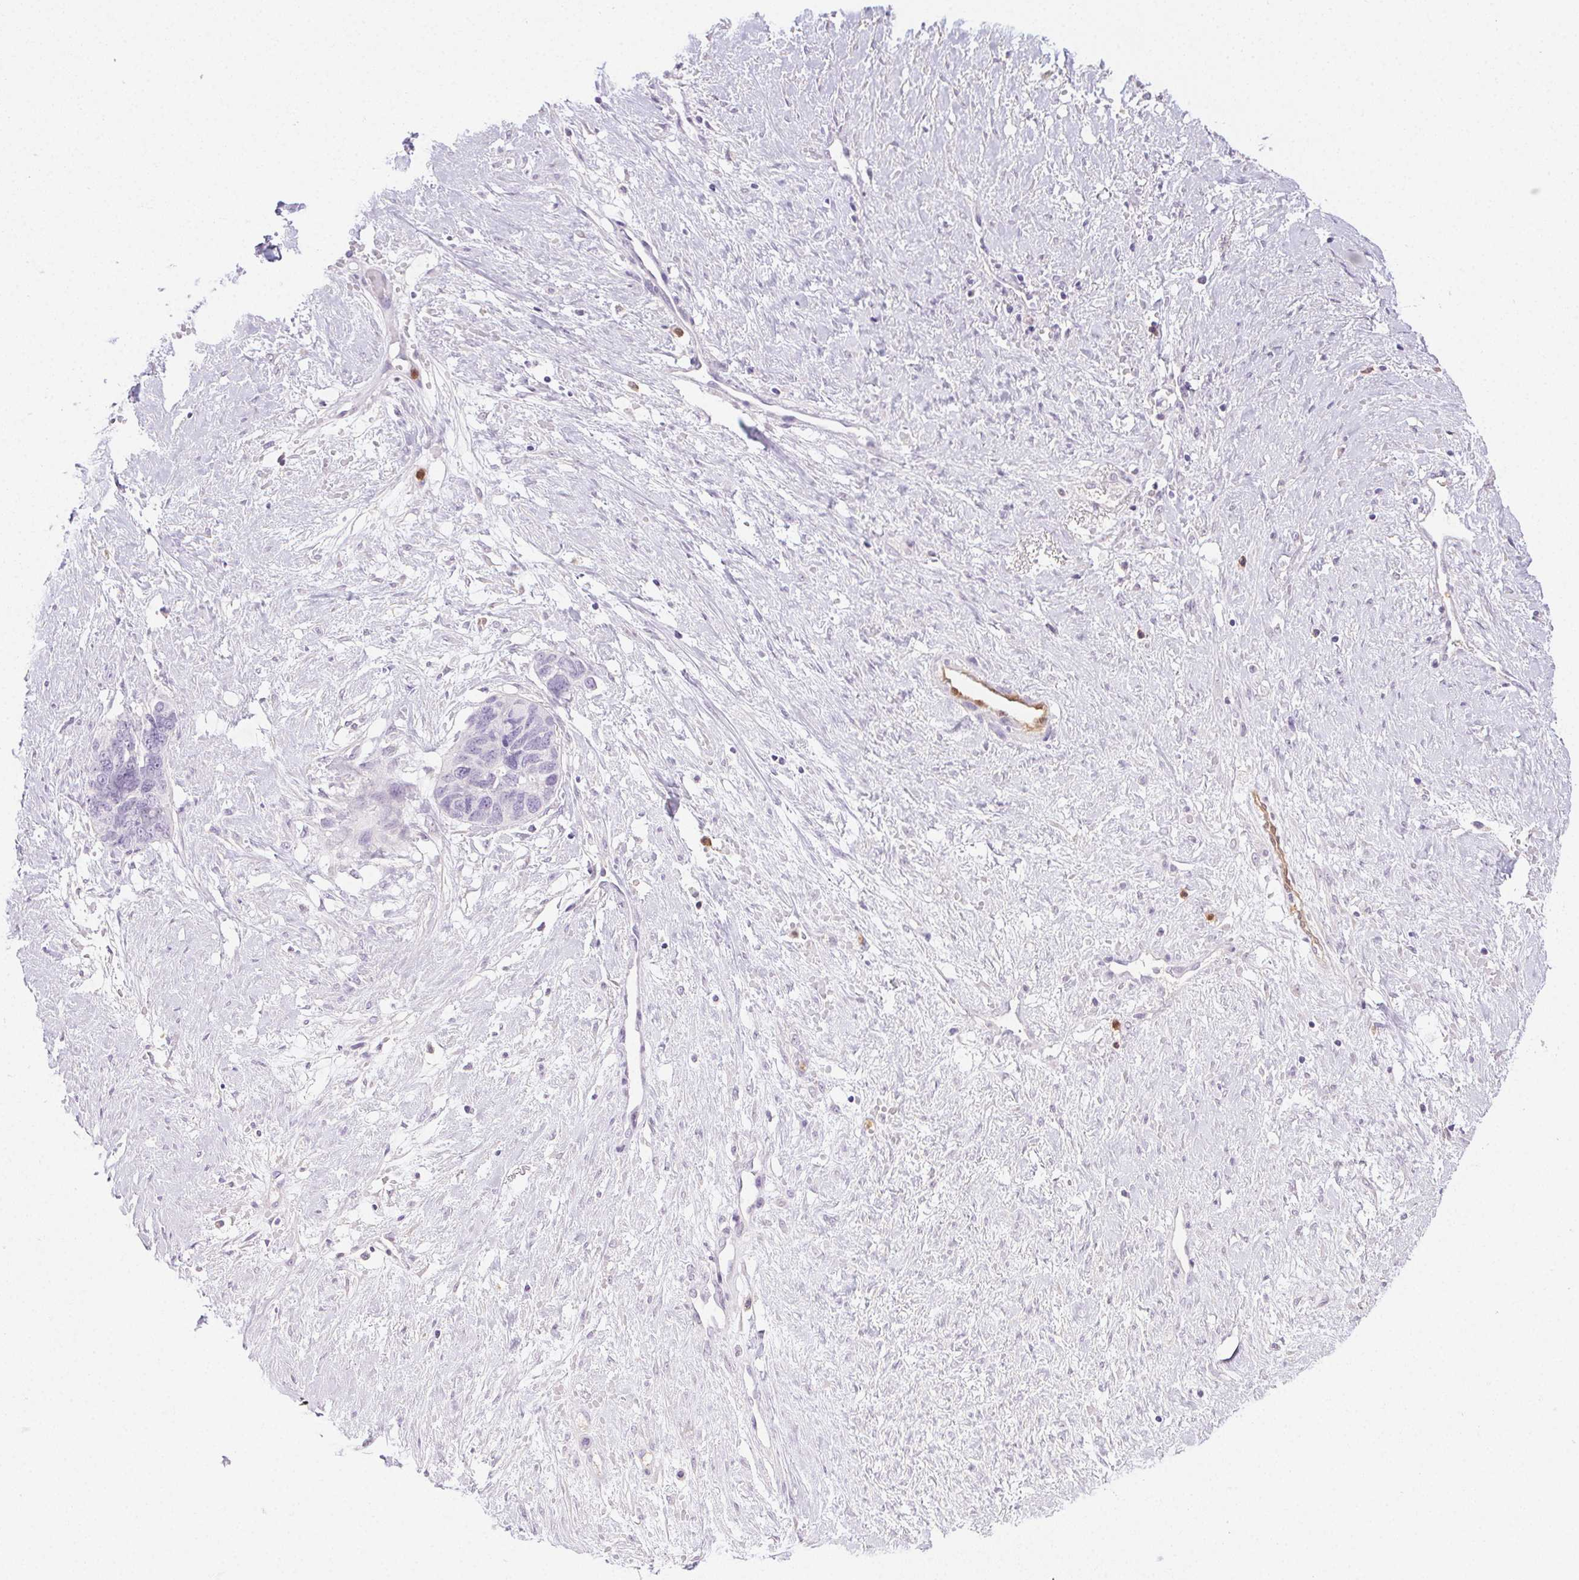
{"staining": {"intensity": "negative", "quantity": "none", "location": "none"}, "tissue": "ovarian cancer", "cell_type": "Tumor cells", "image_type": "cancer", "snomed": [{"axis": "morphology", "description": "Cystadenocarcinoma, serous, NOS"}, {"axis": "topography", "description": "Ovary"}], "caption": "This is a image of immunohistochemistry staining of ovarian serous cystadenocarcinoma, which shows no expression in tumor cells. The staining was performed using DAB to visualize the protein expression in brown, while the nuclei were stained in blue with hematoxylin (Magnification: 20x).", "gene": "TMEM45A", "patient": {"sex": "female", "age": 69}}